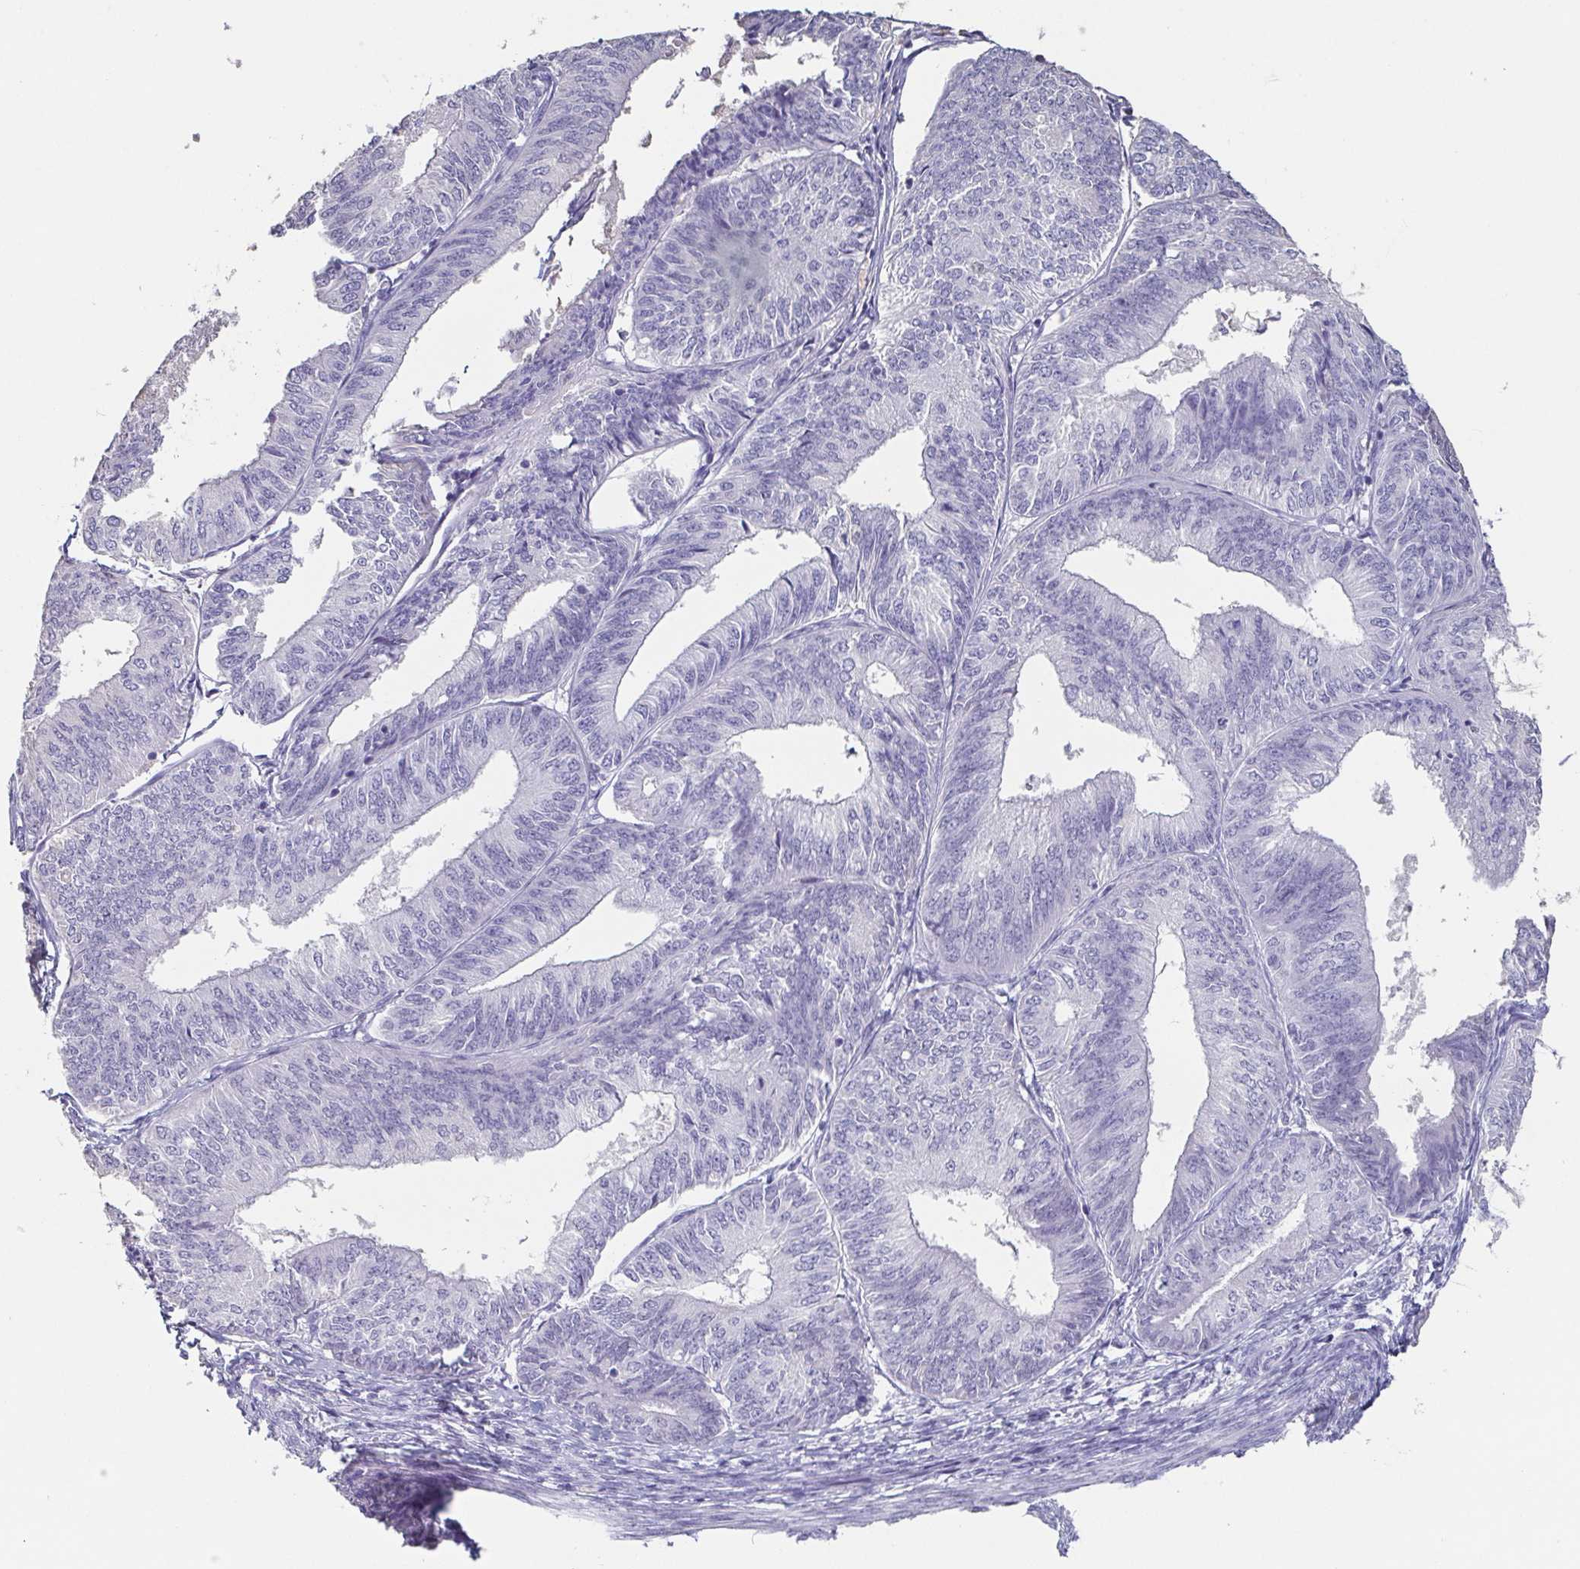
{"staining": {"intensity": "negative", "quantity": "none", "location": "none"}, "tissue": "endometrial cancer", "cell_type": "Tumor cells", "image_type": "cancer", "snomed": [{"axis": "morphology", "description": "Adenocarcinoma, NOS"}, {"axis": "topography", "description": "Endometrium"}], "caption": "A high-resolution image shows immunohistochemistry staining of endometrial cancer (adenocarcinoma), which reveals no significant positivity in tumor cells.", "gene": "BPIFA2", "patient": {"sex": "female", "age": 58}}